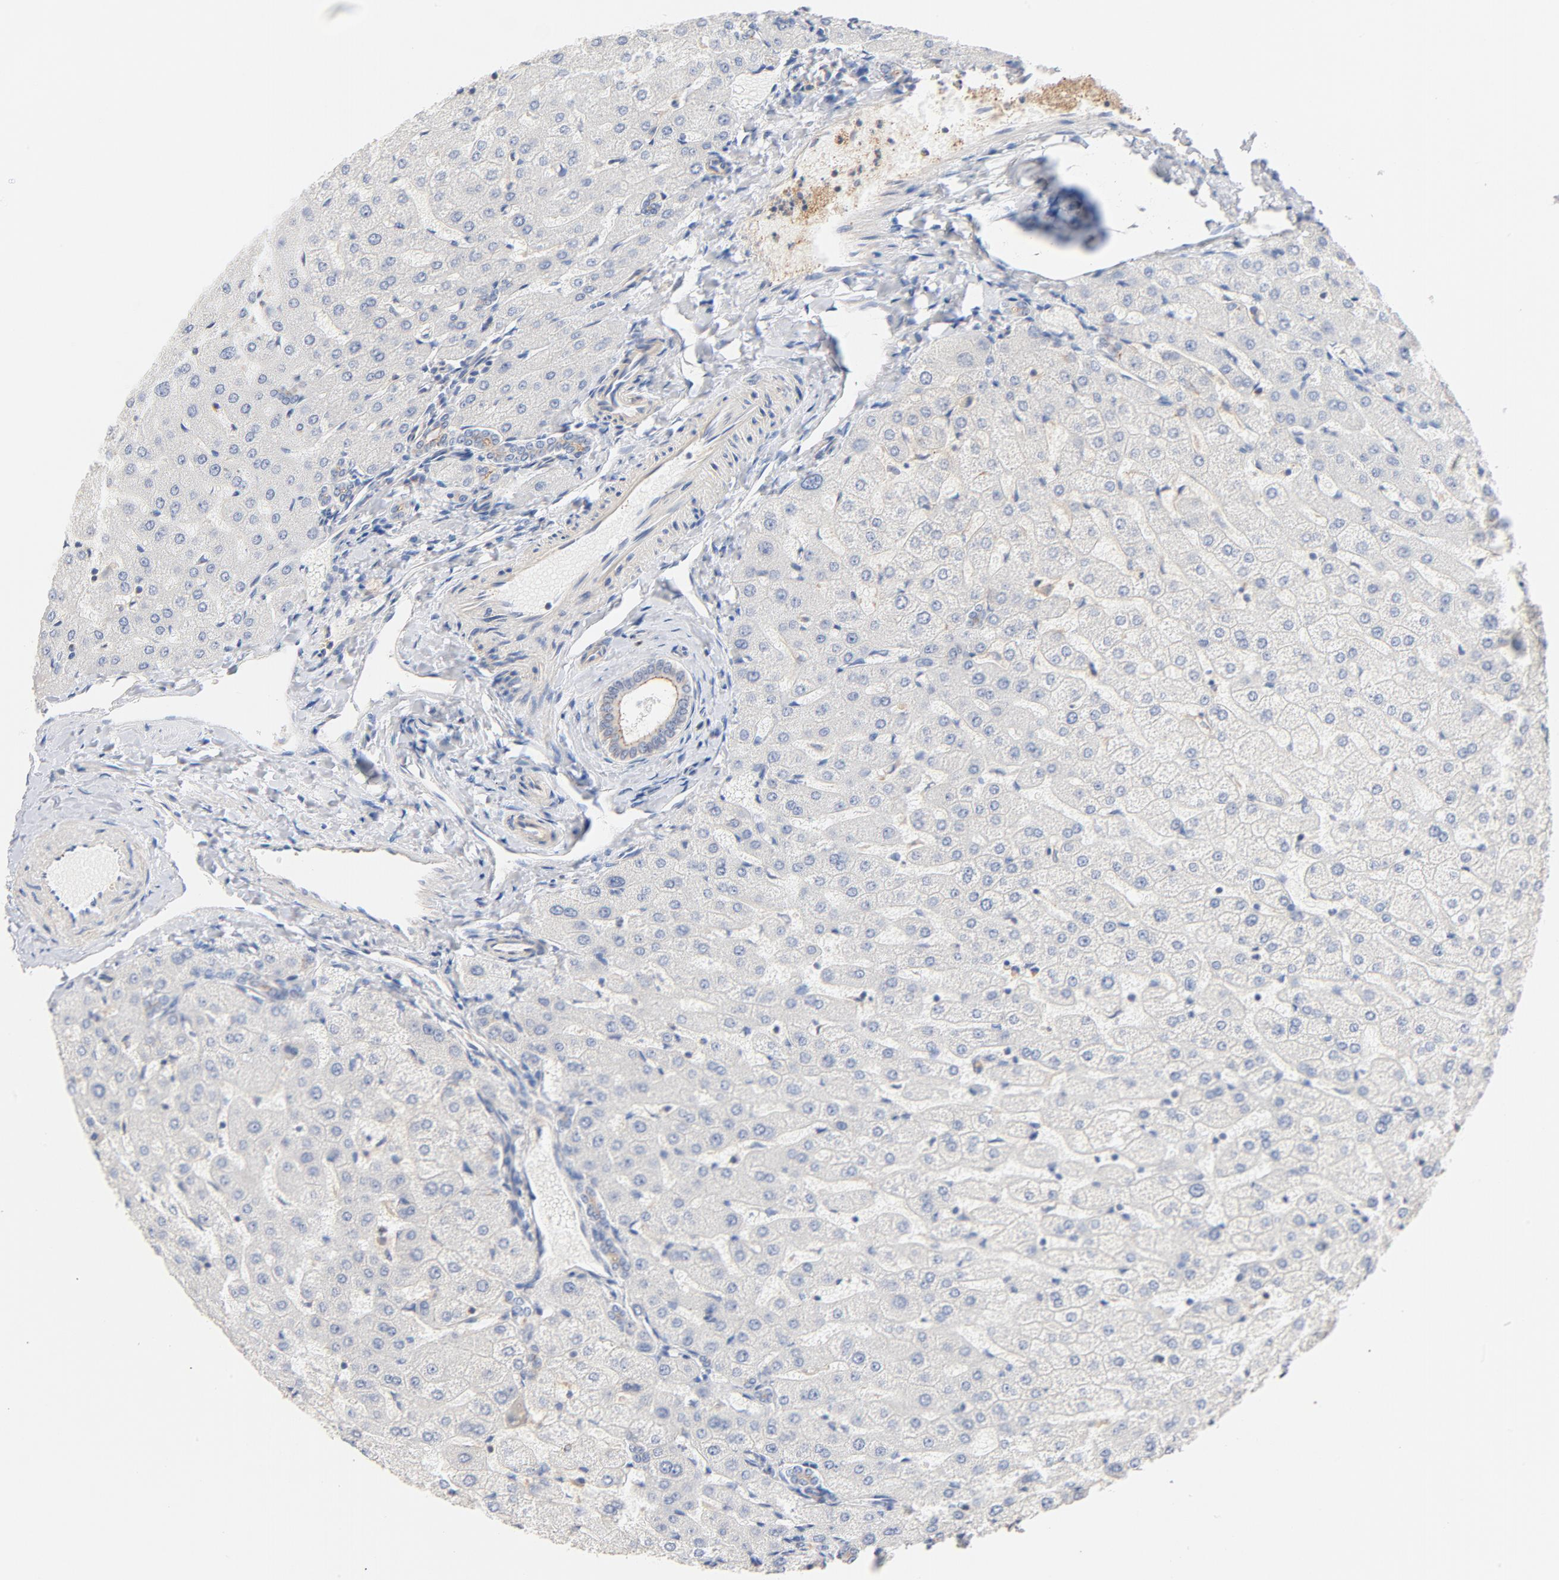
{"staining": {"intensity": "moderate", "quantity": ">75%", "location": "cytoplasmic/membranous"}, "tissue": "liver", "cell_type": "Cholangiocytes", "image_type": "normal", "snomed": [{"axis": "morphology", "description": "Normal tissue, NOS"}, {"axis": "morphology", "description": "Fibrosis, NOS"}, {"axis": "topography", "description": "Liver"}], "caption": "A high-resolution image shows IHC staining of benign liver, which reveals moderate cytoplasmic/membranous positivity in approximately >75% of cholangiocytes. The staining was performed using DAB (3,3'-diaminobenzidine), with brown indicating positive protein expression. Nuclei are stained blue with hematoxylin.", "gene": "STRN3", "patient": {"sex": "female", "age": 29}}